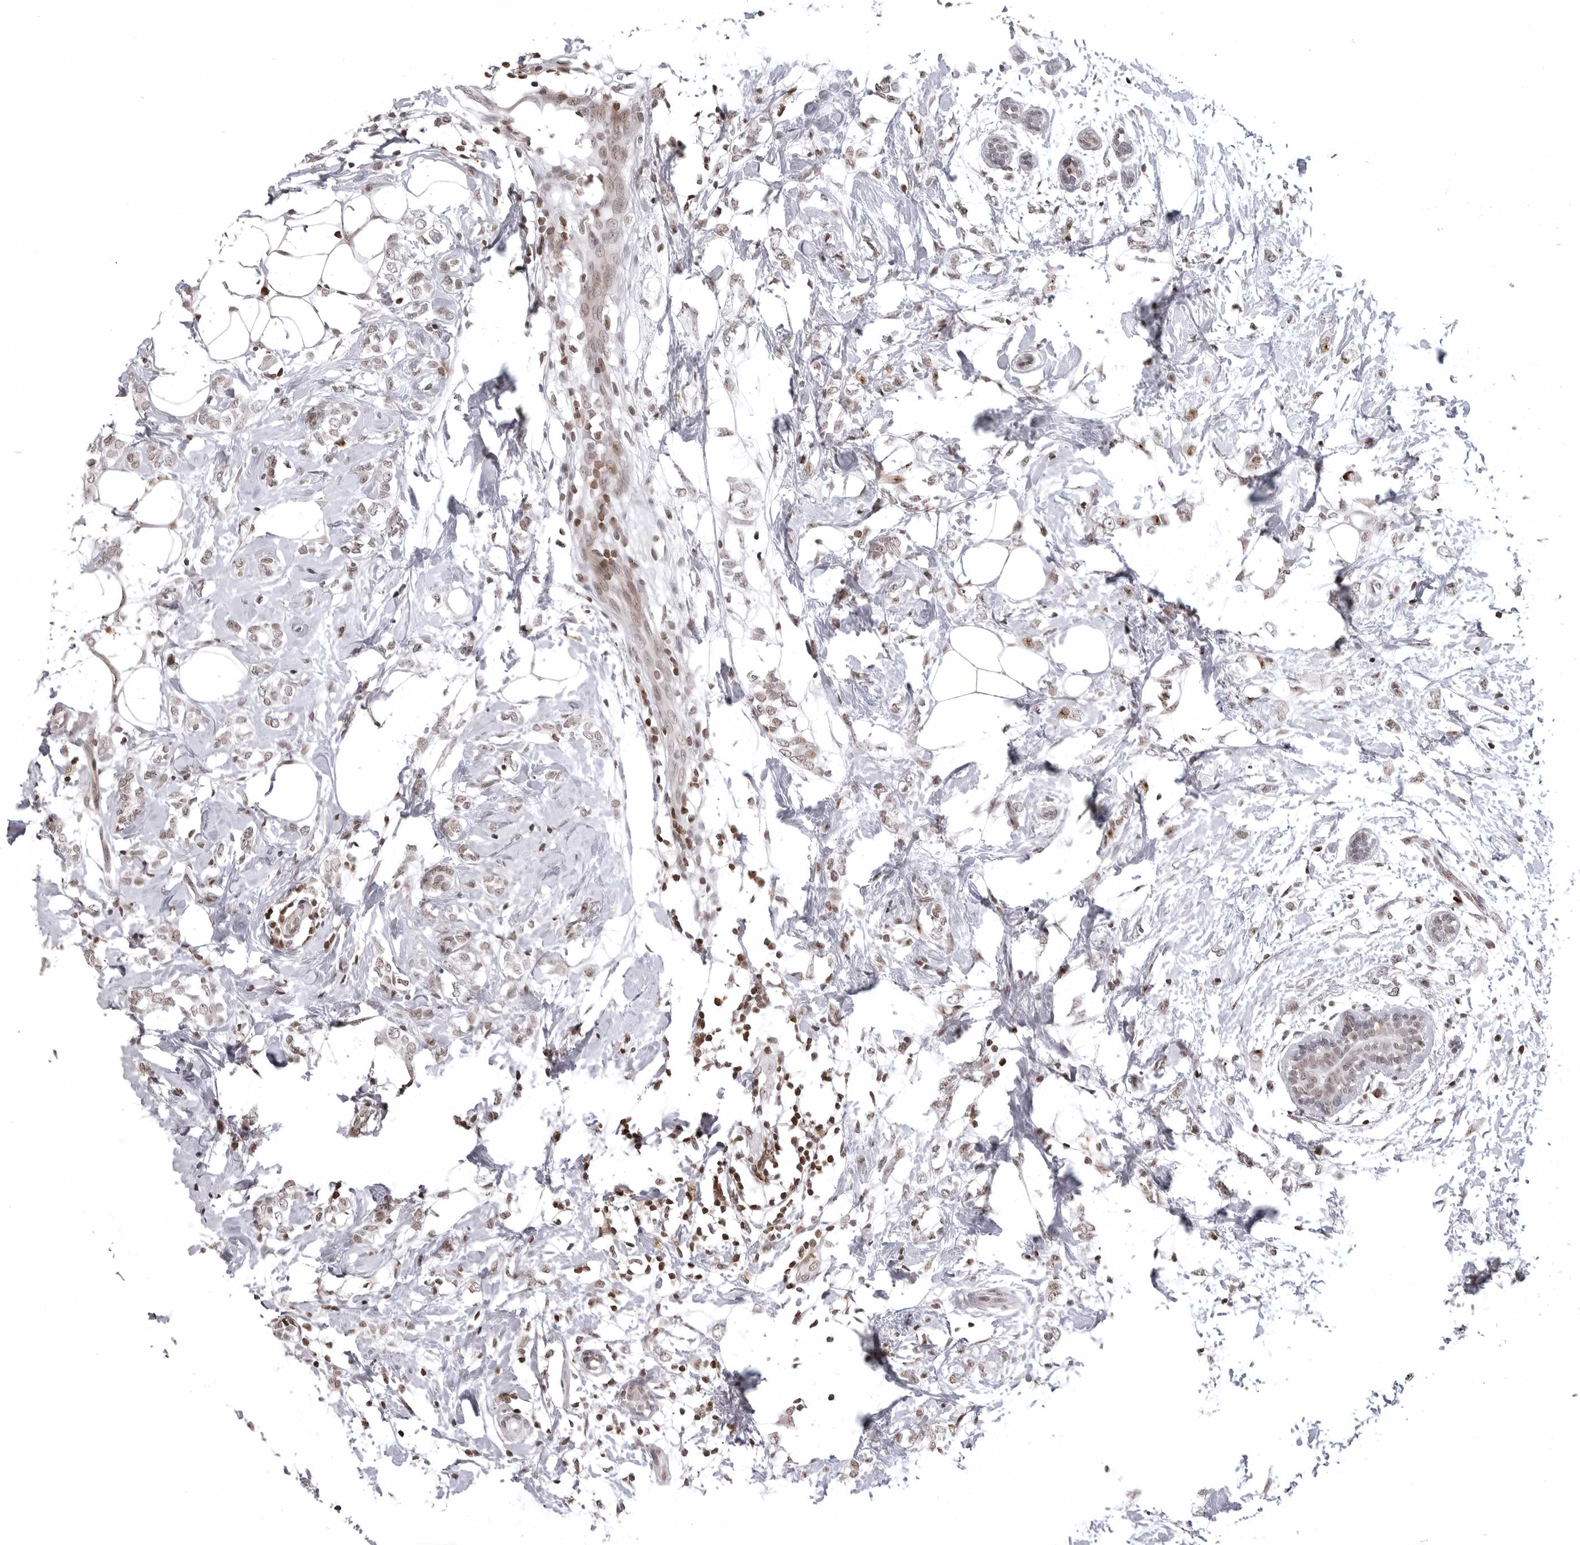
{"staining": {"intensity": "weak", "quantity": ">75%", "location": "nuclear"}, "tissue": "breast cancer", "cell_type": "Tumor cells", "image_type": "cancer", "snomed": [{"axis": "morphology", "description": "Normal tissue, NOS"}, {"axis": "morphology", "description": "Lobular carcinoma"}, {"axis": "topography", "description": "Breast"}], "caption": "This micrograph demonstrates lobular carcinoma (breast) stained with immunohistochemistry to label a protein in brown. The nuclear of tumor cells show weak positivity for the protein. Nuclei are counter-stained blue.", "gene": "WRAP53", "patient": {"sex": "female", "age": 47}}